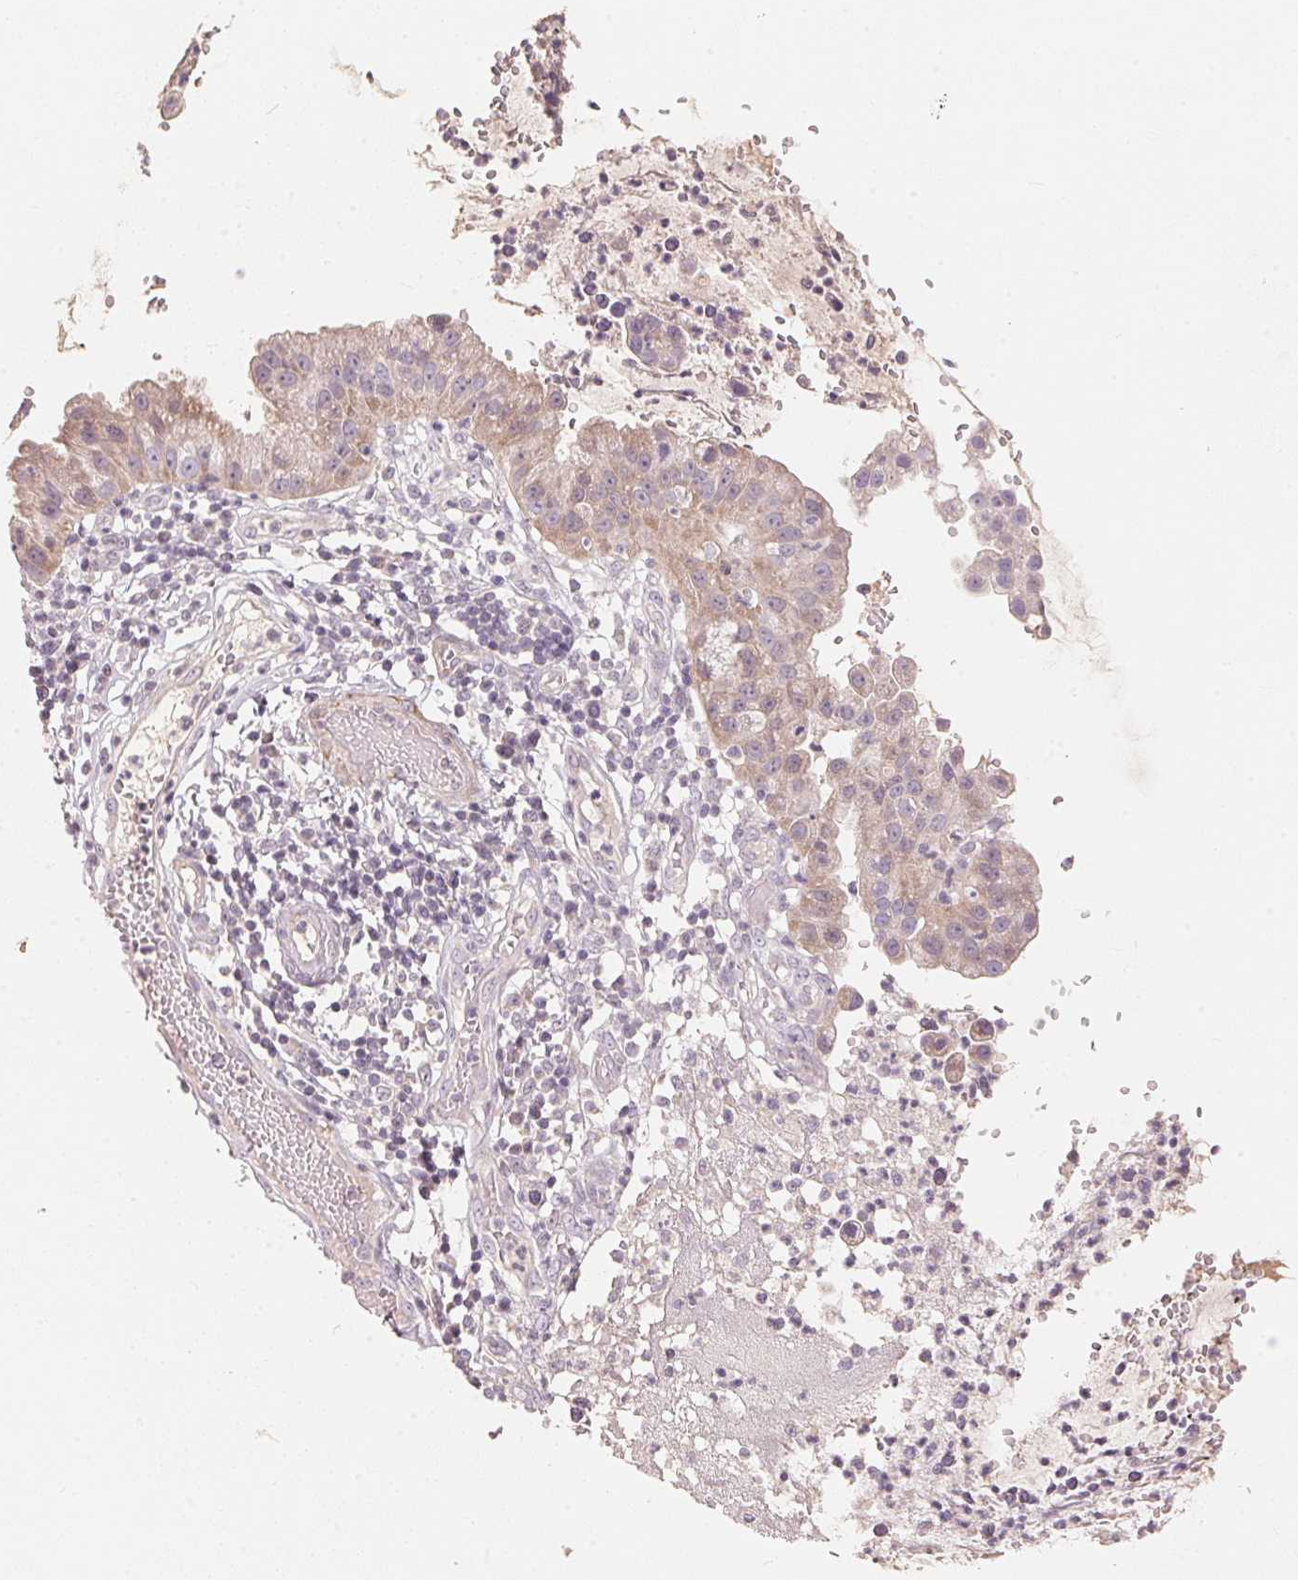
{"staining": {"intensity": "weak", "quantity": "25%-75%", "location": "cytoplasmic/membranous"}, "tissue": "cervical cancer", "cell_type": "Tumor cells", "image_type": "cancer", "snomed": [{"axis": "morphology", "description": "Adenocarcinoma, NOS"}, {"axis": "topography", "description": "Cervix"}], "caption": "Cervical adenocarcinoma was stained to show a protein in brown. There is low levels of weak cytoplasmic/membranous positivity in approximately 25%-75% of tumor cells. (Stains: DAB in brown, nuclei in blue, Microscopy: brightfield microscopy at high magnification).", "gene": "TP53AIP1", "patient": {"sex": "female", "age": 34}}